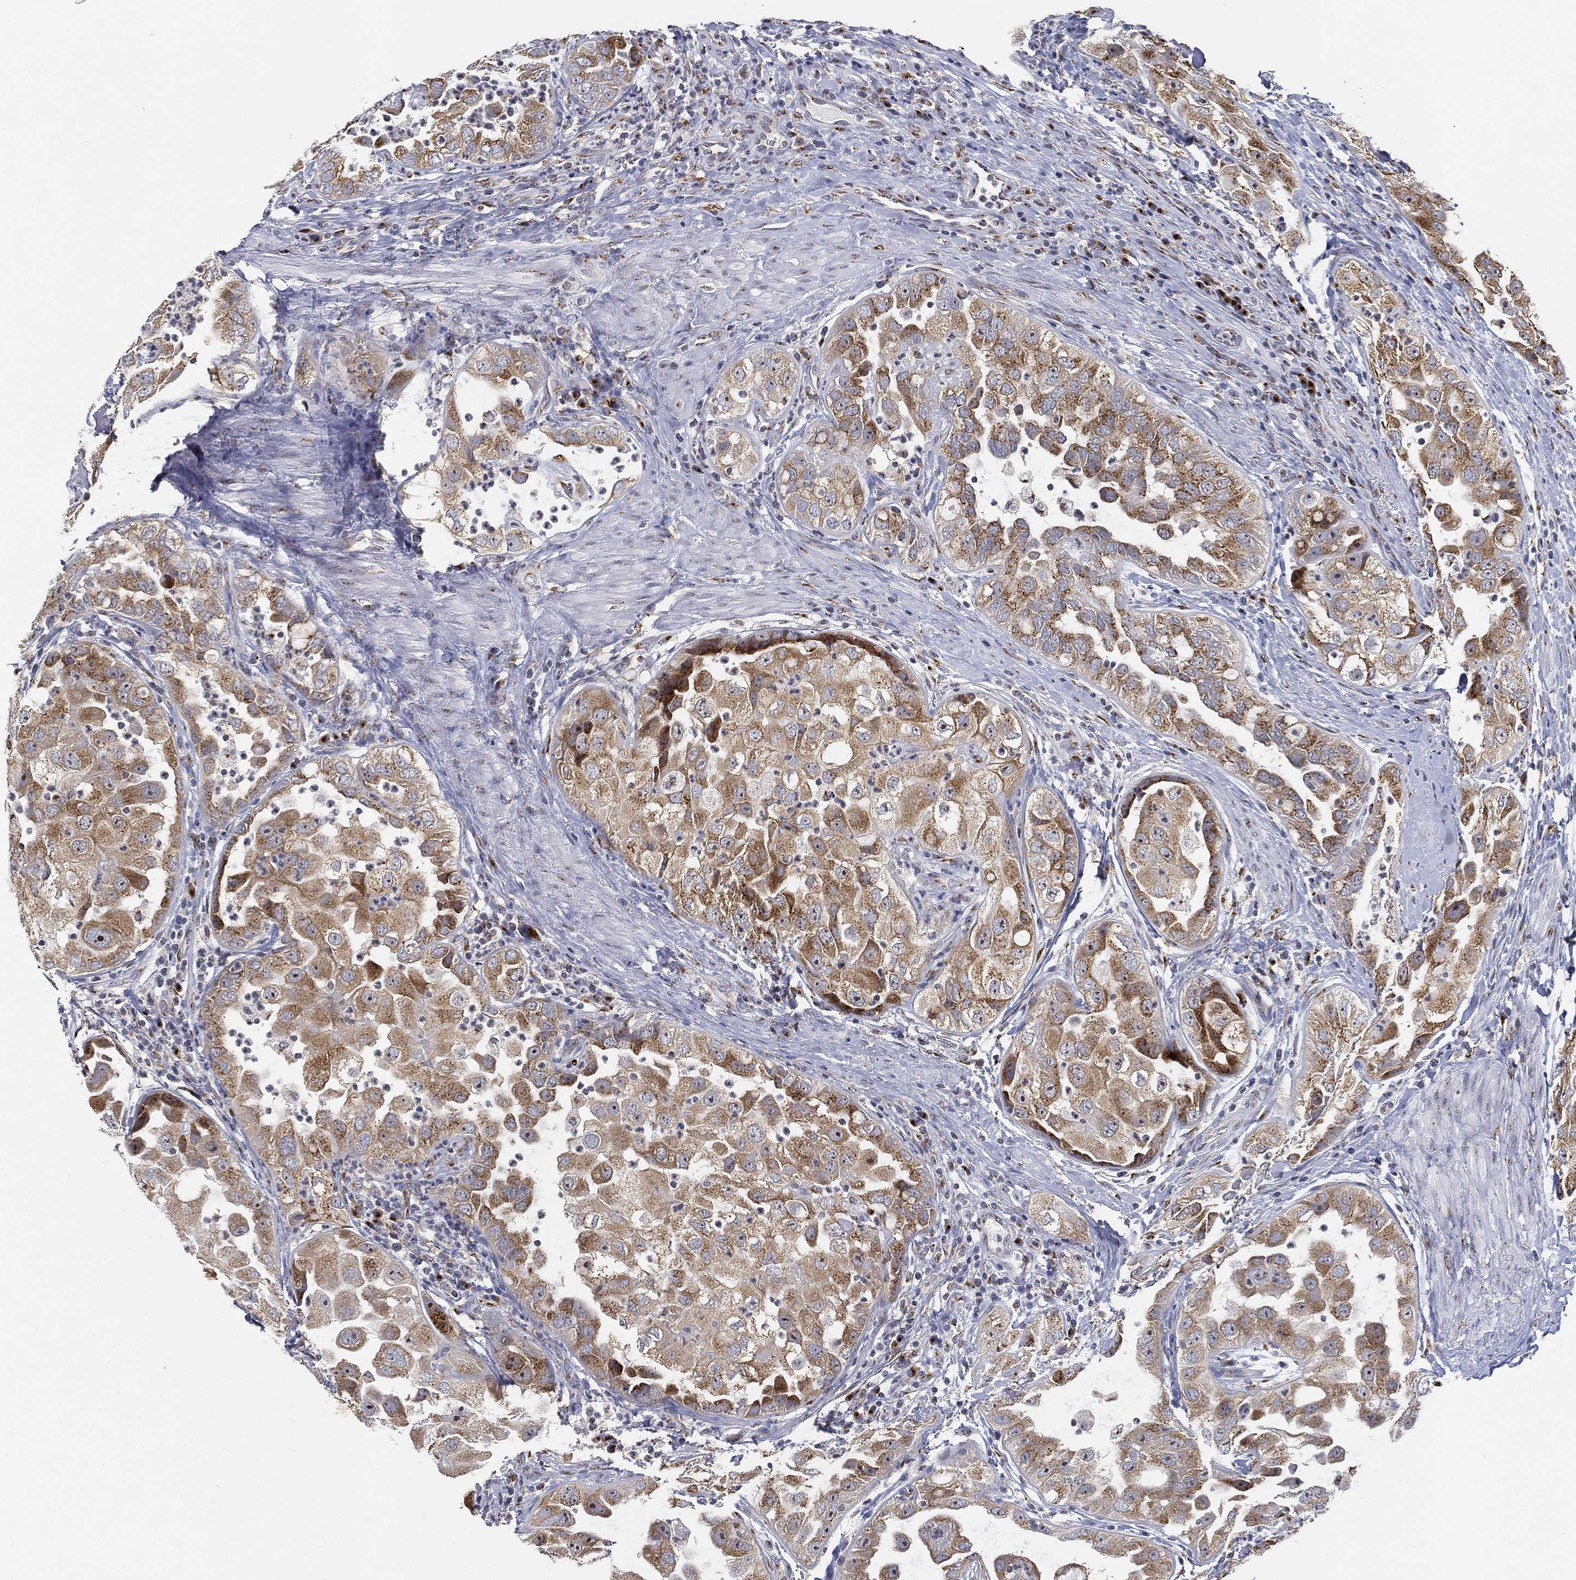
{"staining": {"intensity": "strong", "quantity": "25%-75%", "location": "cytoplasmic/membranous"}, "tissue": "urothelial cancer", "cell_type": "Tumor cells", "image_type": "cancer", "snomed": [{"axis": "morphology", "description": "Urothelial carcinoma, High grade"}, {"axis": "topography", "description": "Urinary bladder"}], "caption": "This histopathology image reveals high-grade urothelial carcinoma stained with immunohistochemistry (IHC) to label a protein in brown. The cytoplasmic/membranous of tumor cells show strong positivity for the protein. Nuclei are counter-stained blue.", "gene": "TICAM1", "patient": {"sex": "female", "age": 41}}